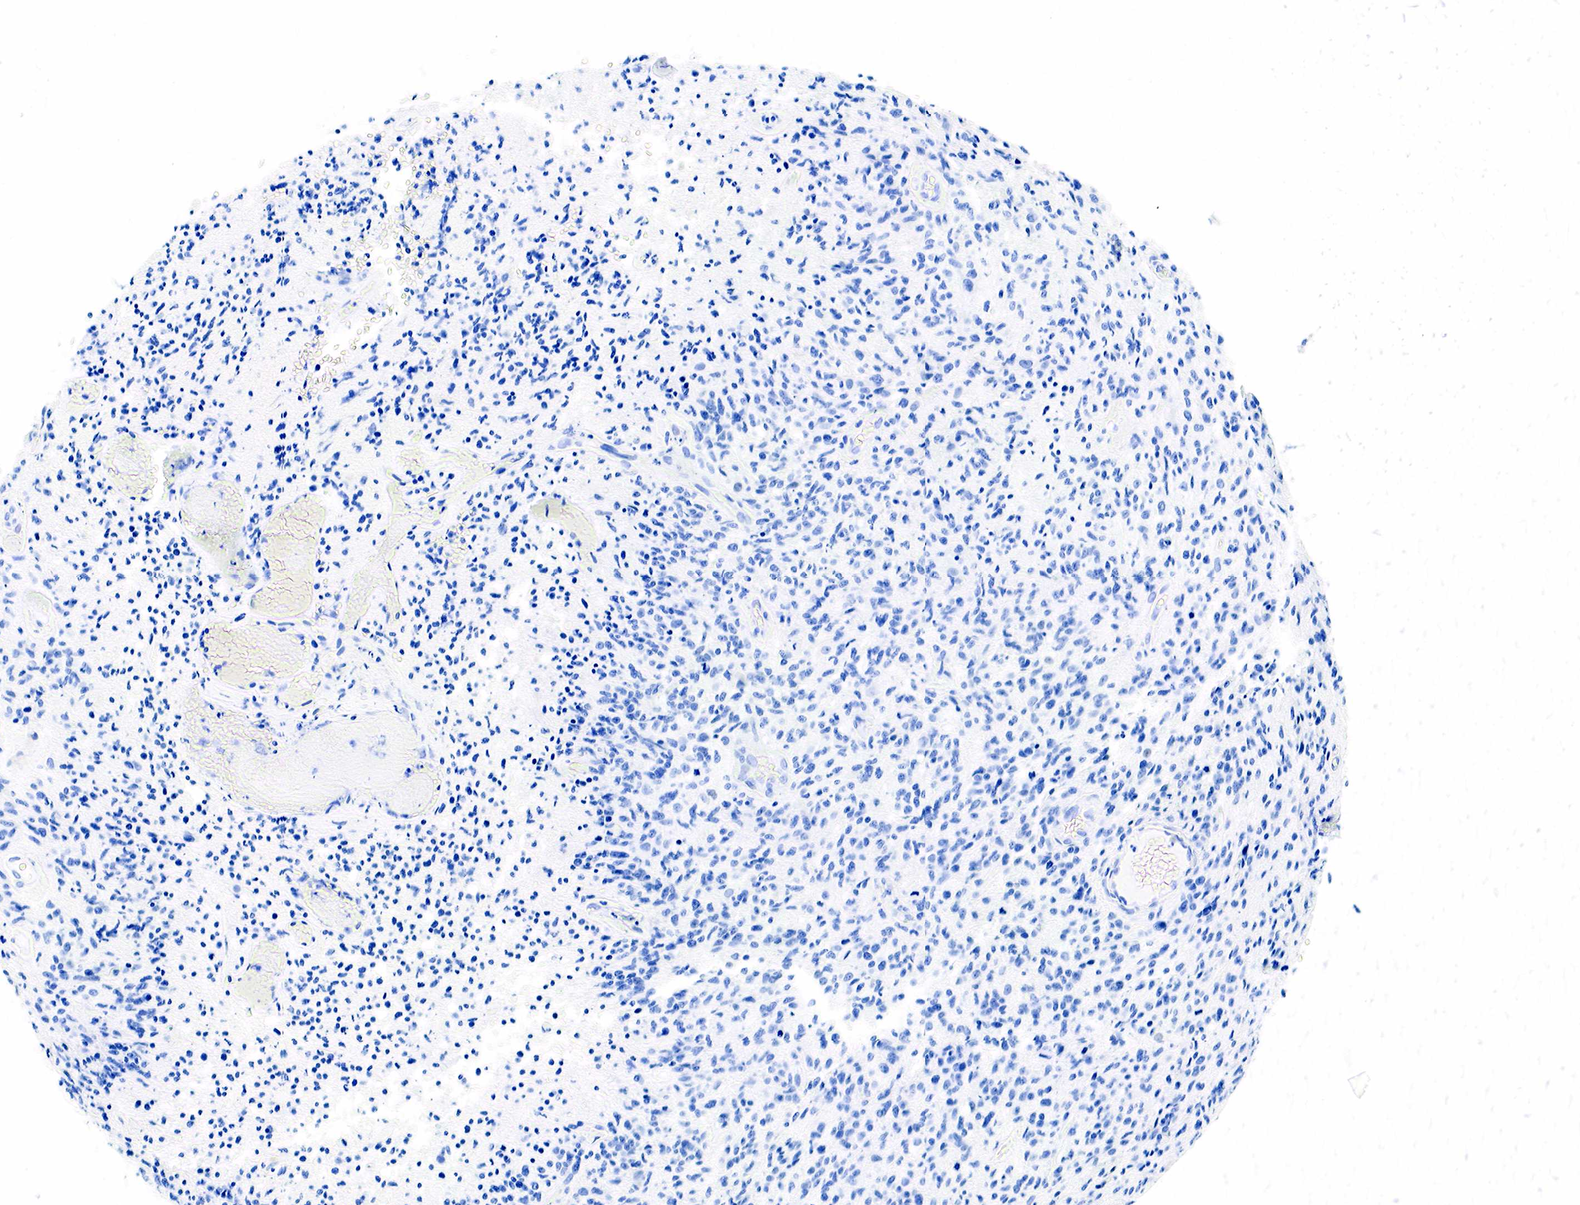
{"staining": {"intensity": "negative", "quantity": "none", "location": "none"}, "tissue": "glioma", "cell_type": "Tumor cells", "image_type": "cancer", "snomed": [{"axis": "morphology", "description": "Glioma, malignant, High grade"}, {"axis": "topography", "description": "Brain"}], "caption": "Micrograph shows no significant protein expression in tumor cells of glioma.", "gene": "ESR1", "patient": {"sex": "male", "age": 36}}